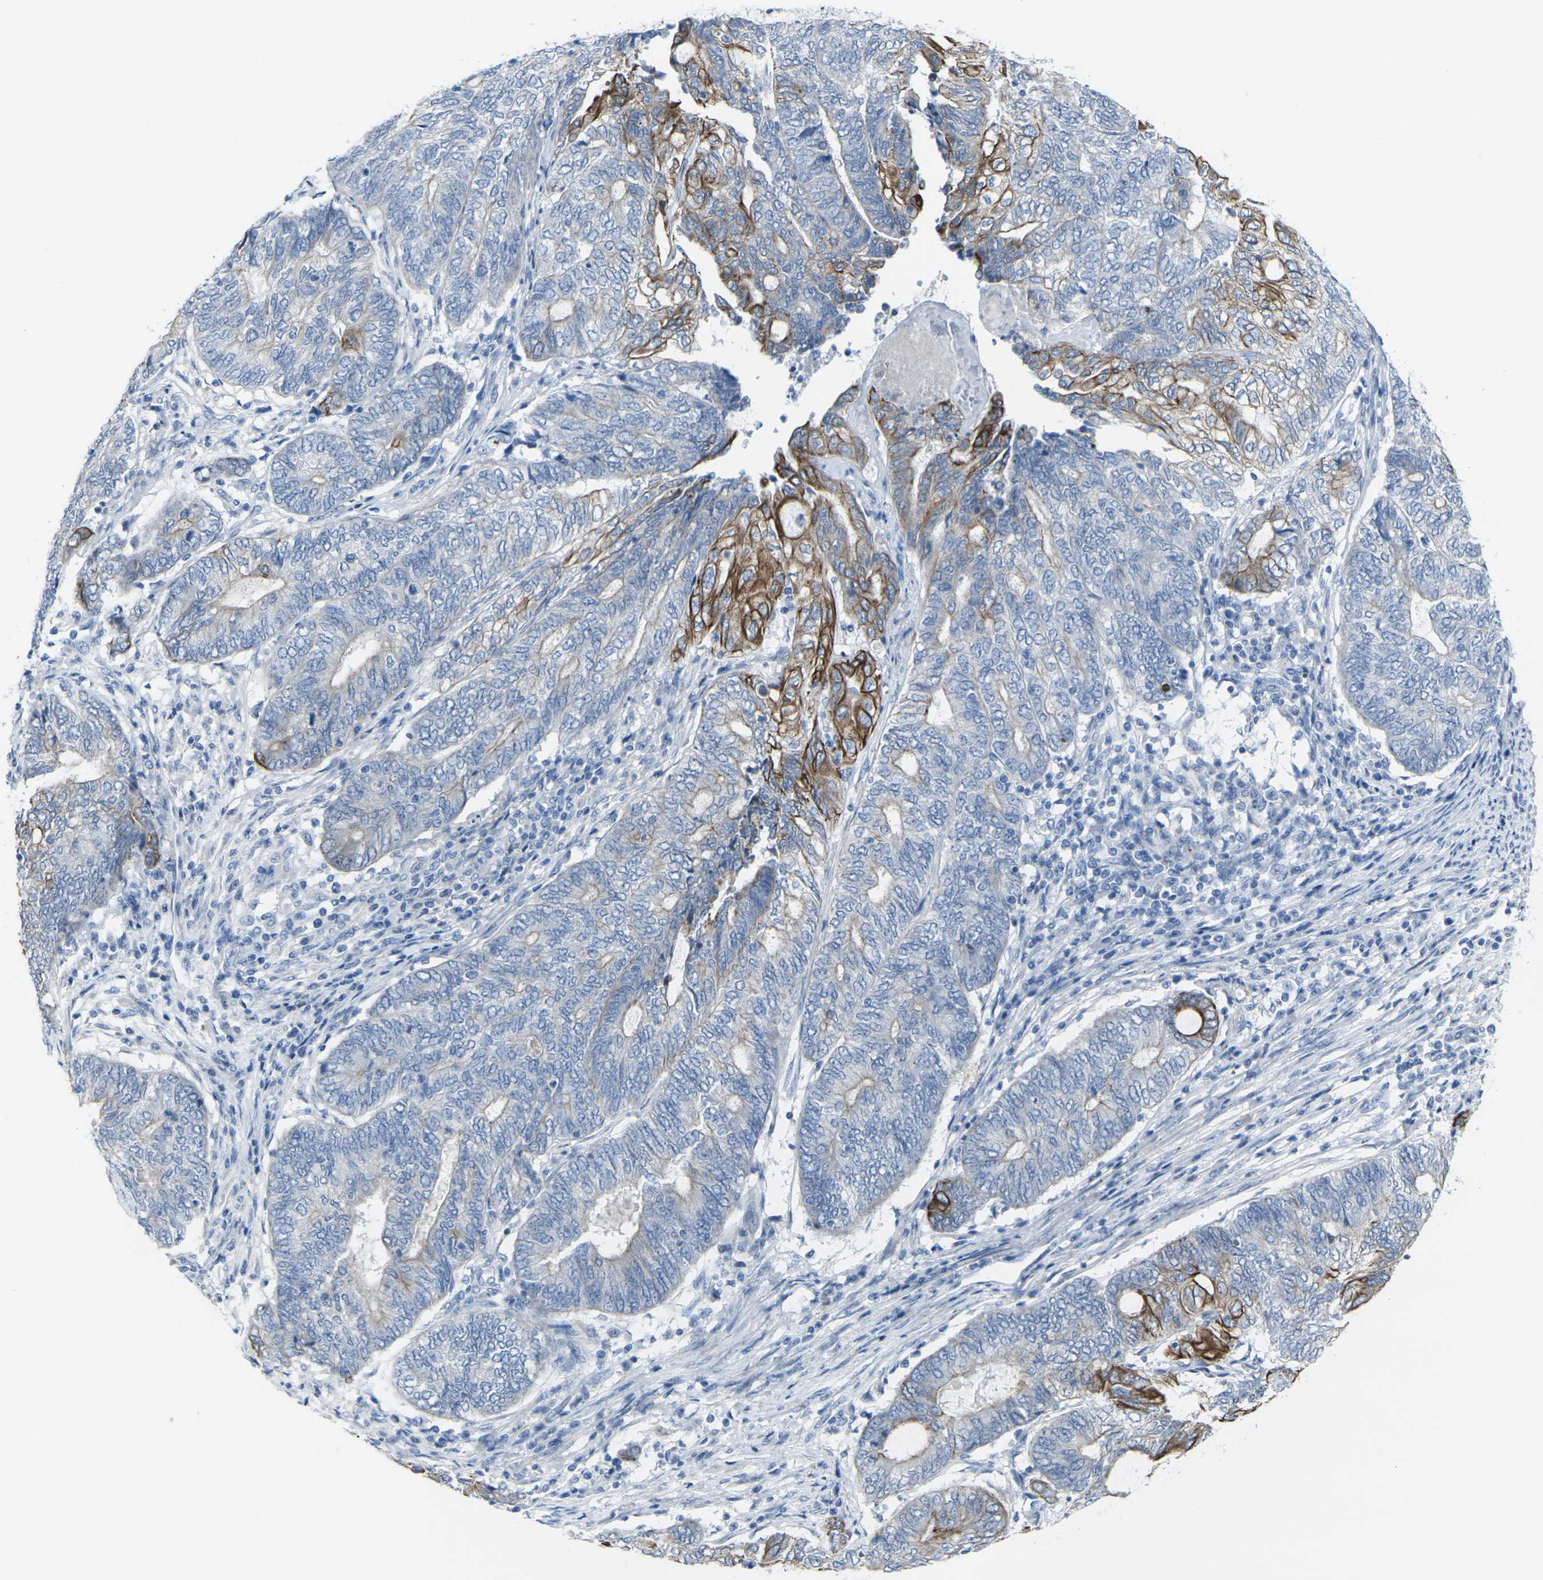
{"staining": {"intensity": "strong", "quantity": "<25%", "location": "cytoplasmic/membranous"}, "tissue": "endometrial cancer", "cell_type": "Tumor cells", "image_type": "cancer", "snomed": [{"axis": "morphology", "description": "Adenocarcinoma, NOS"}, {"axis": "topography", "description": "Uterus"}, {"axis": "topography", "description": "Endometrium"}], "caption": "Protein staining of endometrial cancer (adenocarcinoma) tissue exhibits strong cytoplasmic/membranous expression in approximately <25% of tumor cells.", "gene": "ANKRD46", "patient": {"sex": "female", "age": 70}}